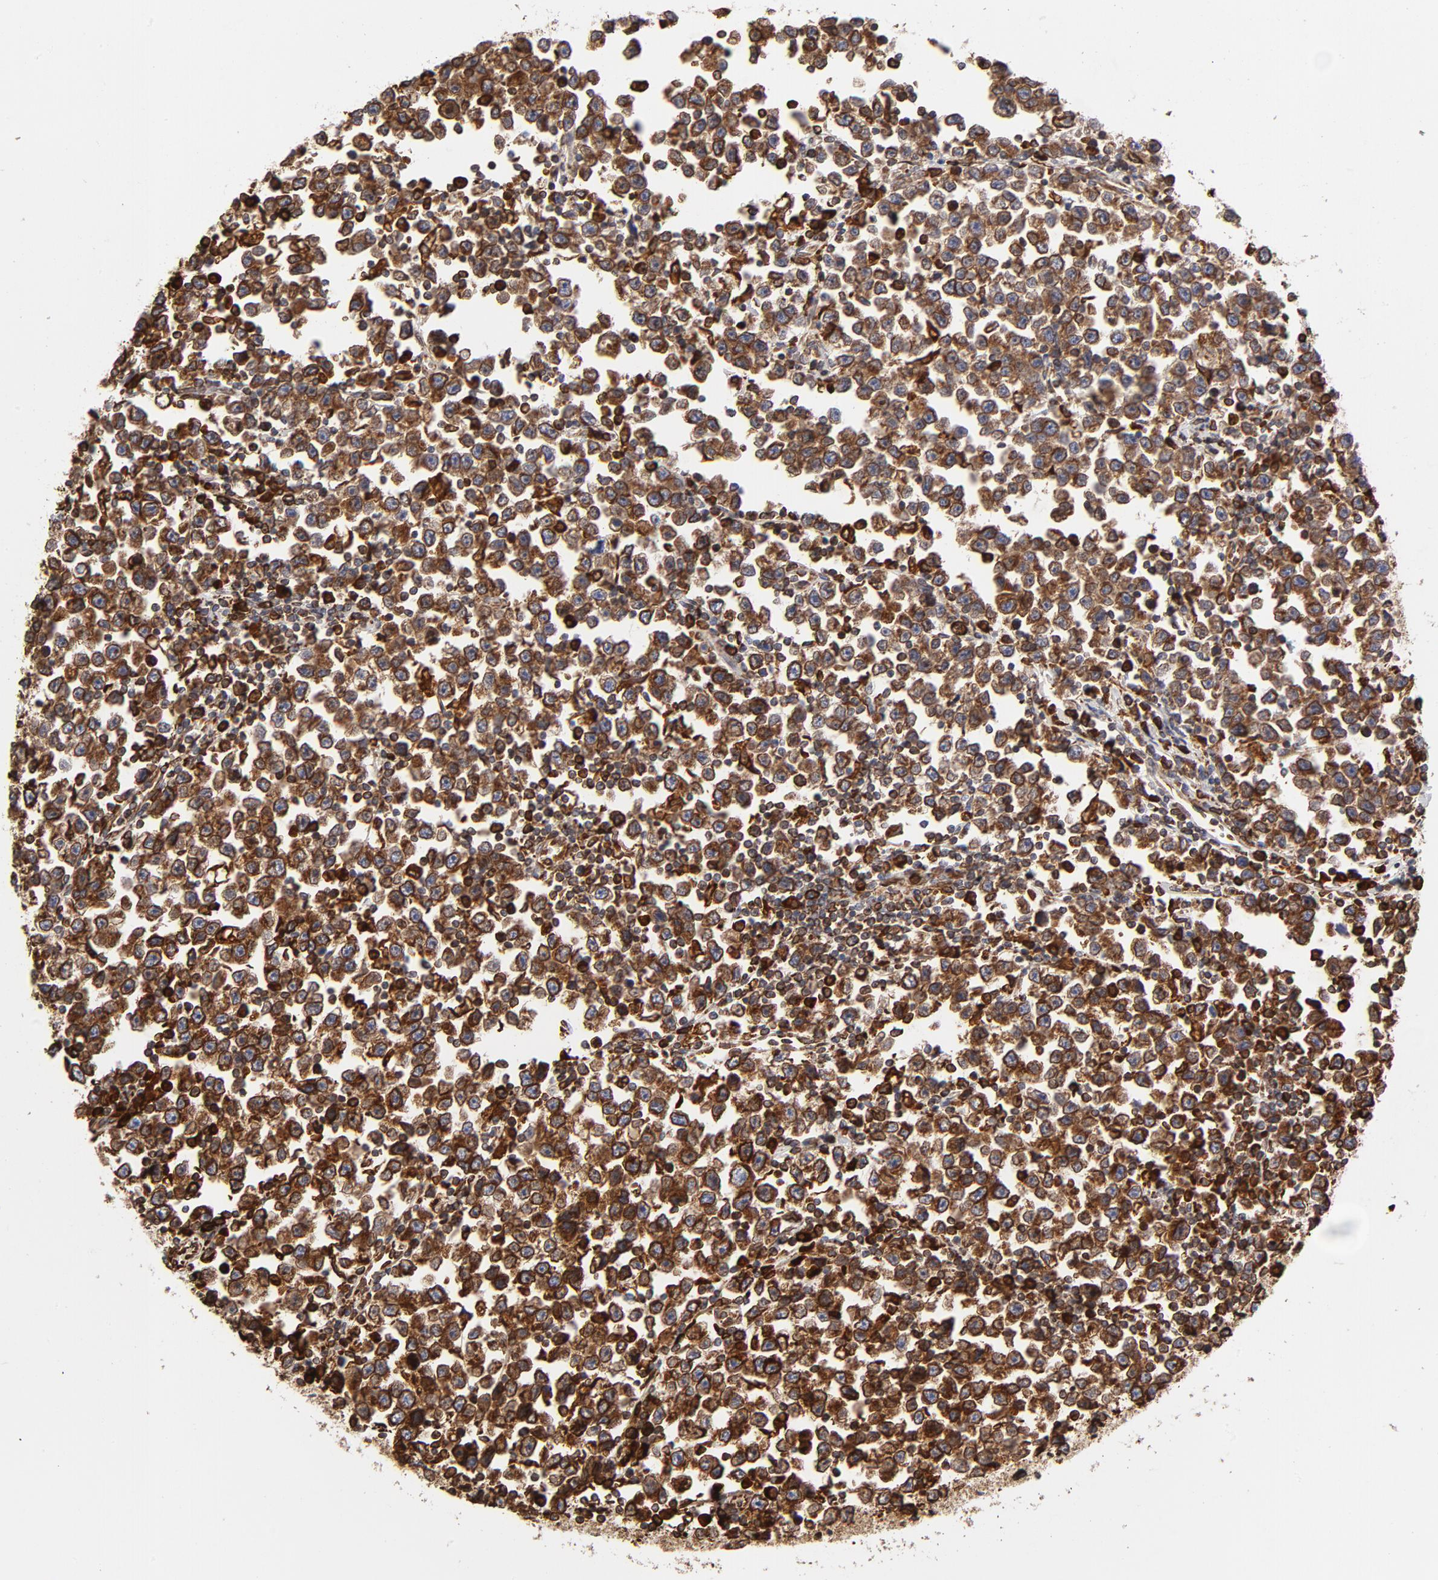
{"staining": {"intensity": "strong", "quantity": ">75%", "location": "cytoplasmic/membranous"}, "tissue": "testis cancer", "cell_type": "Tumor cells", "image_type": "cancer", "snomed": [{"axis": "morphology", "description": "Seminoma, NOS"}, {"axis": "topography", "description": "Testis"}], "caption": "IHC of testis seminoma shows high levels of strong cytoplasmic/membranous positivity in about >75% of tumor cells. (IHC, brightfield microscopy, high magnification).", "gene": "CANX", "patient": {"sex": "male", "age": 43}}